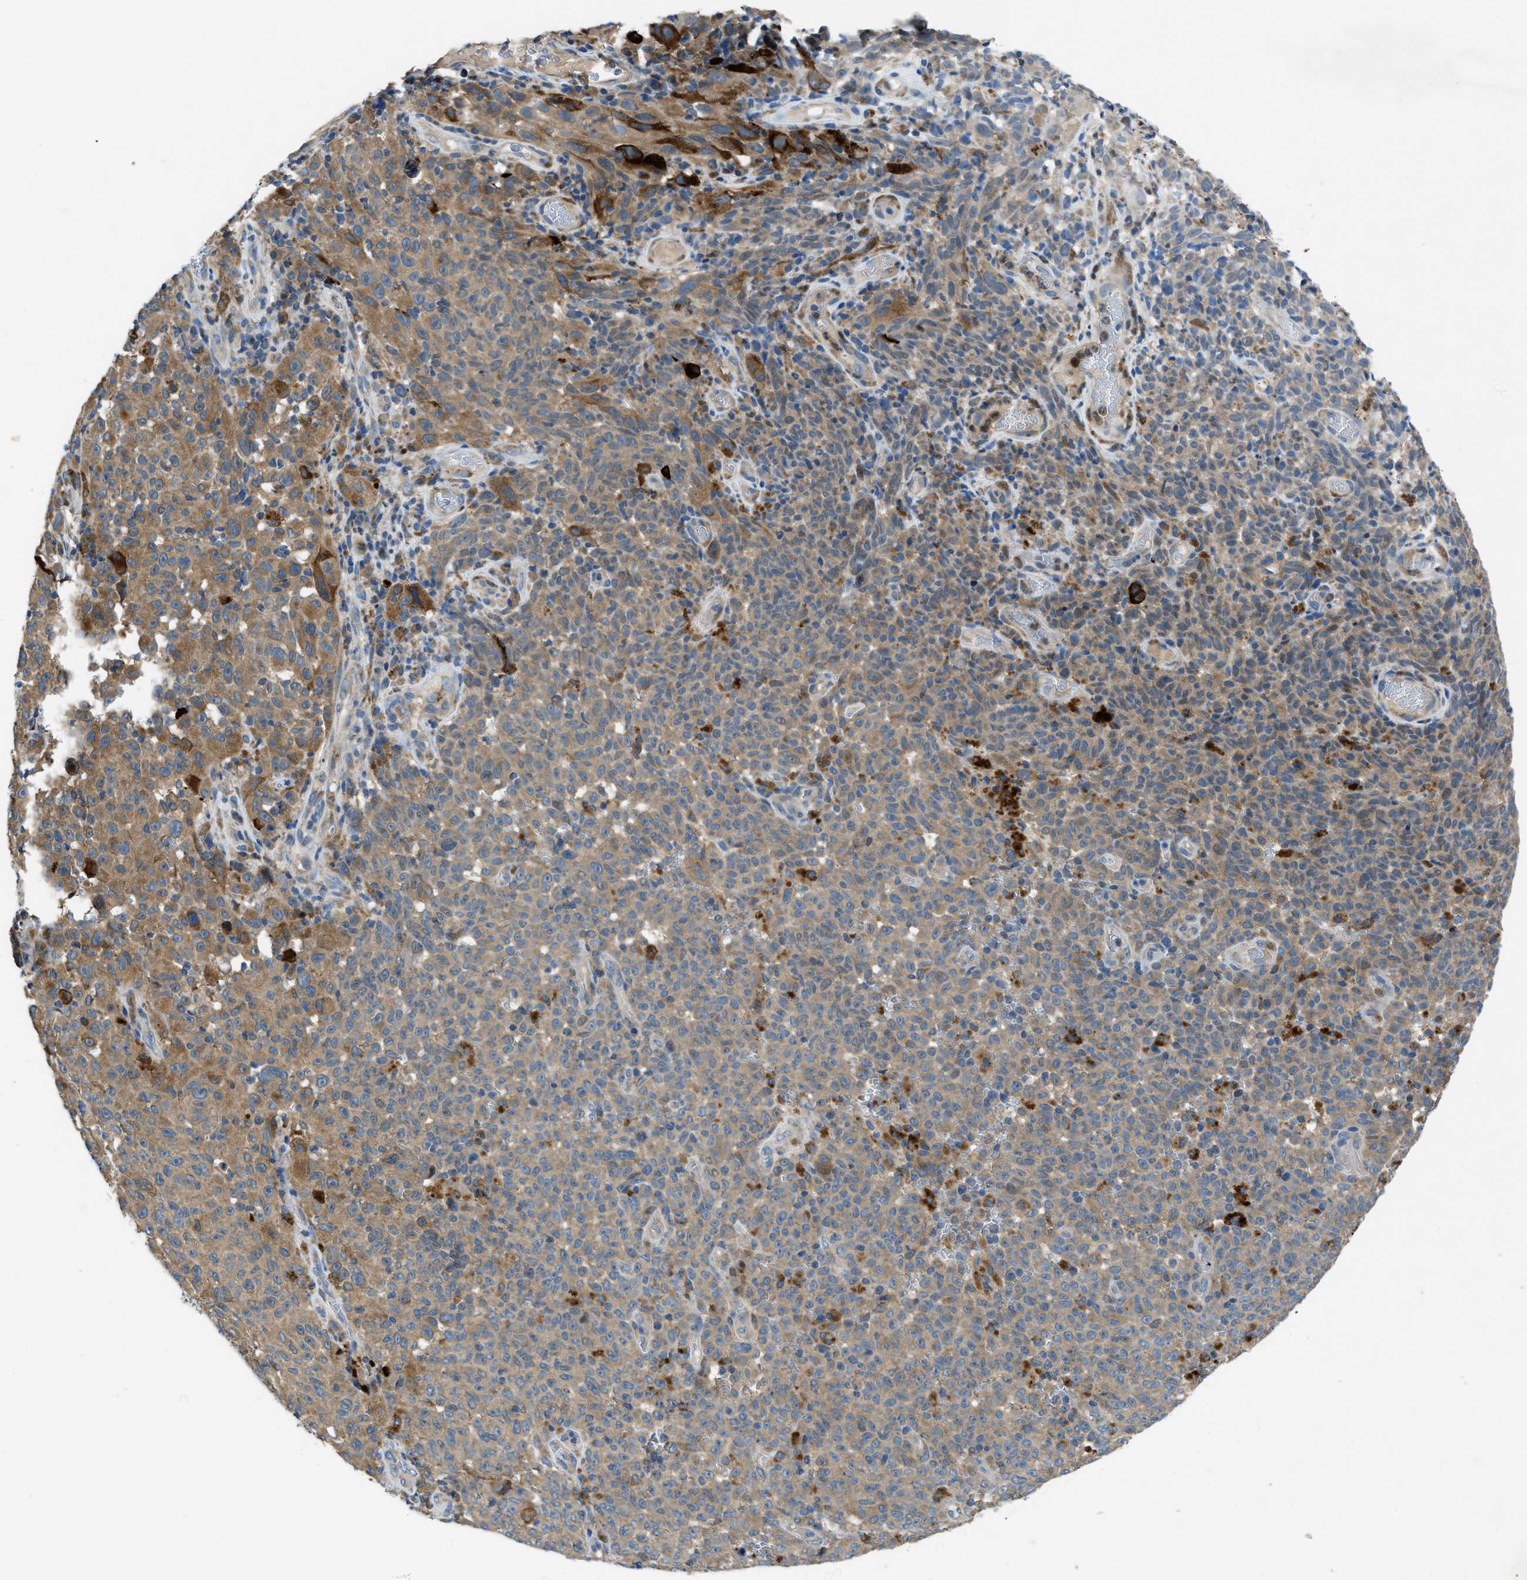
{"staining": {"intensity": "moderate", "quantity": ">75%", "location": "cytoplasmic/membranous"}, "tissue": "melanoma", "cell_type": "Tumor cells", "image_type": "cancer", "snomed": [{"axis": "morphology", "description": "Malignant melanoma, NOS"}, {"axis": "topography", "description": "Skin"}], "caption": "Immunohistochemical staining of melanoma exhibits moderate cytoplasmic/membranous protein staining in about >75% of tumor cells. (IHC, brightfield microscopy, high magnification).", "gene": "MAP3K20", "patient": {"sex": "female", "age": 82}}